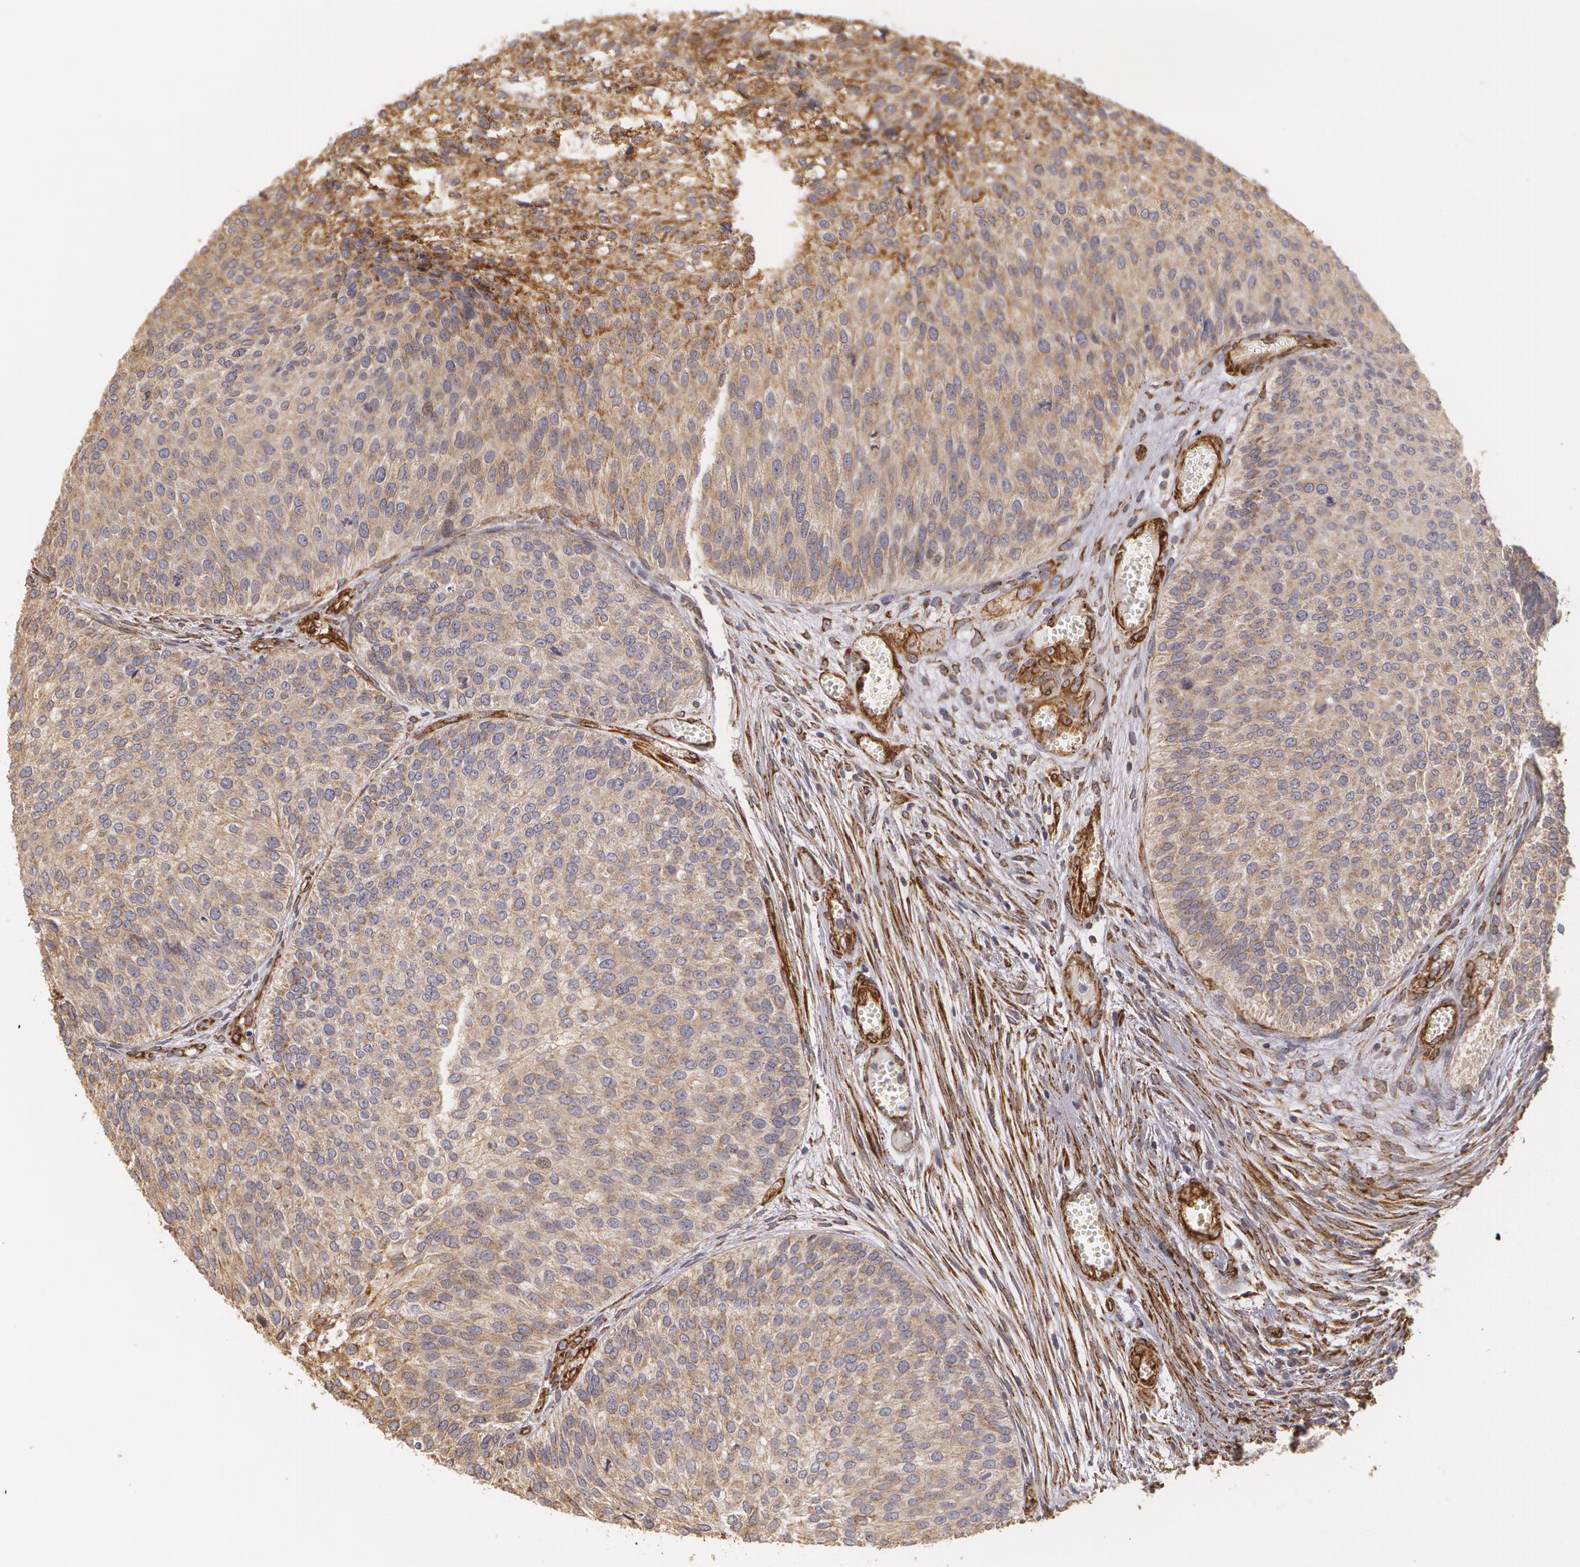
{"staining": {"intensity": "weak", "quantity": ">75%", "location": "cytoplasmic/membranous"}, "tissue": "urothelial cancer", "cell_type": "Tumor cells", "image_type": "cancer", "snomed": [{"axis": "morphology", "description": "Urothelial carcinoma, Low grade"}, {"axis": "topography", "description": "Urinary bladder"}], "caption": "Protein analysis of urothelial carcinoma (low-grade) tissue reveals weak cytoplasmic/membranous expression in approximately >75% of tumor cells.", "gene": "CYB5R3", "patient": {"sex": "male", "age": 84}}